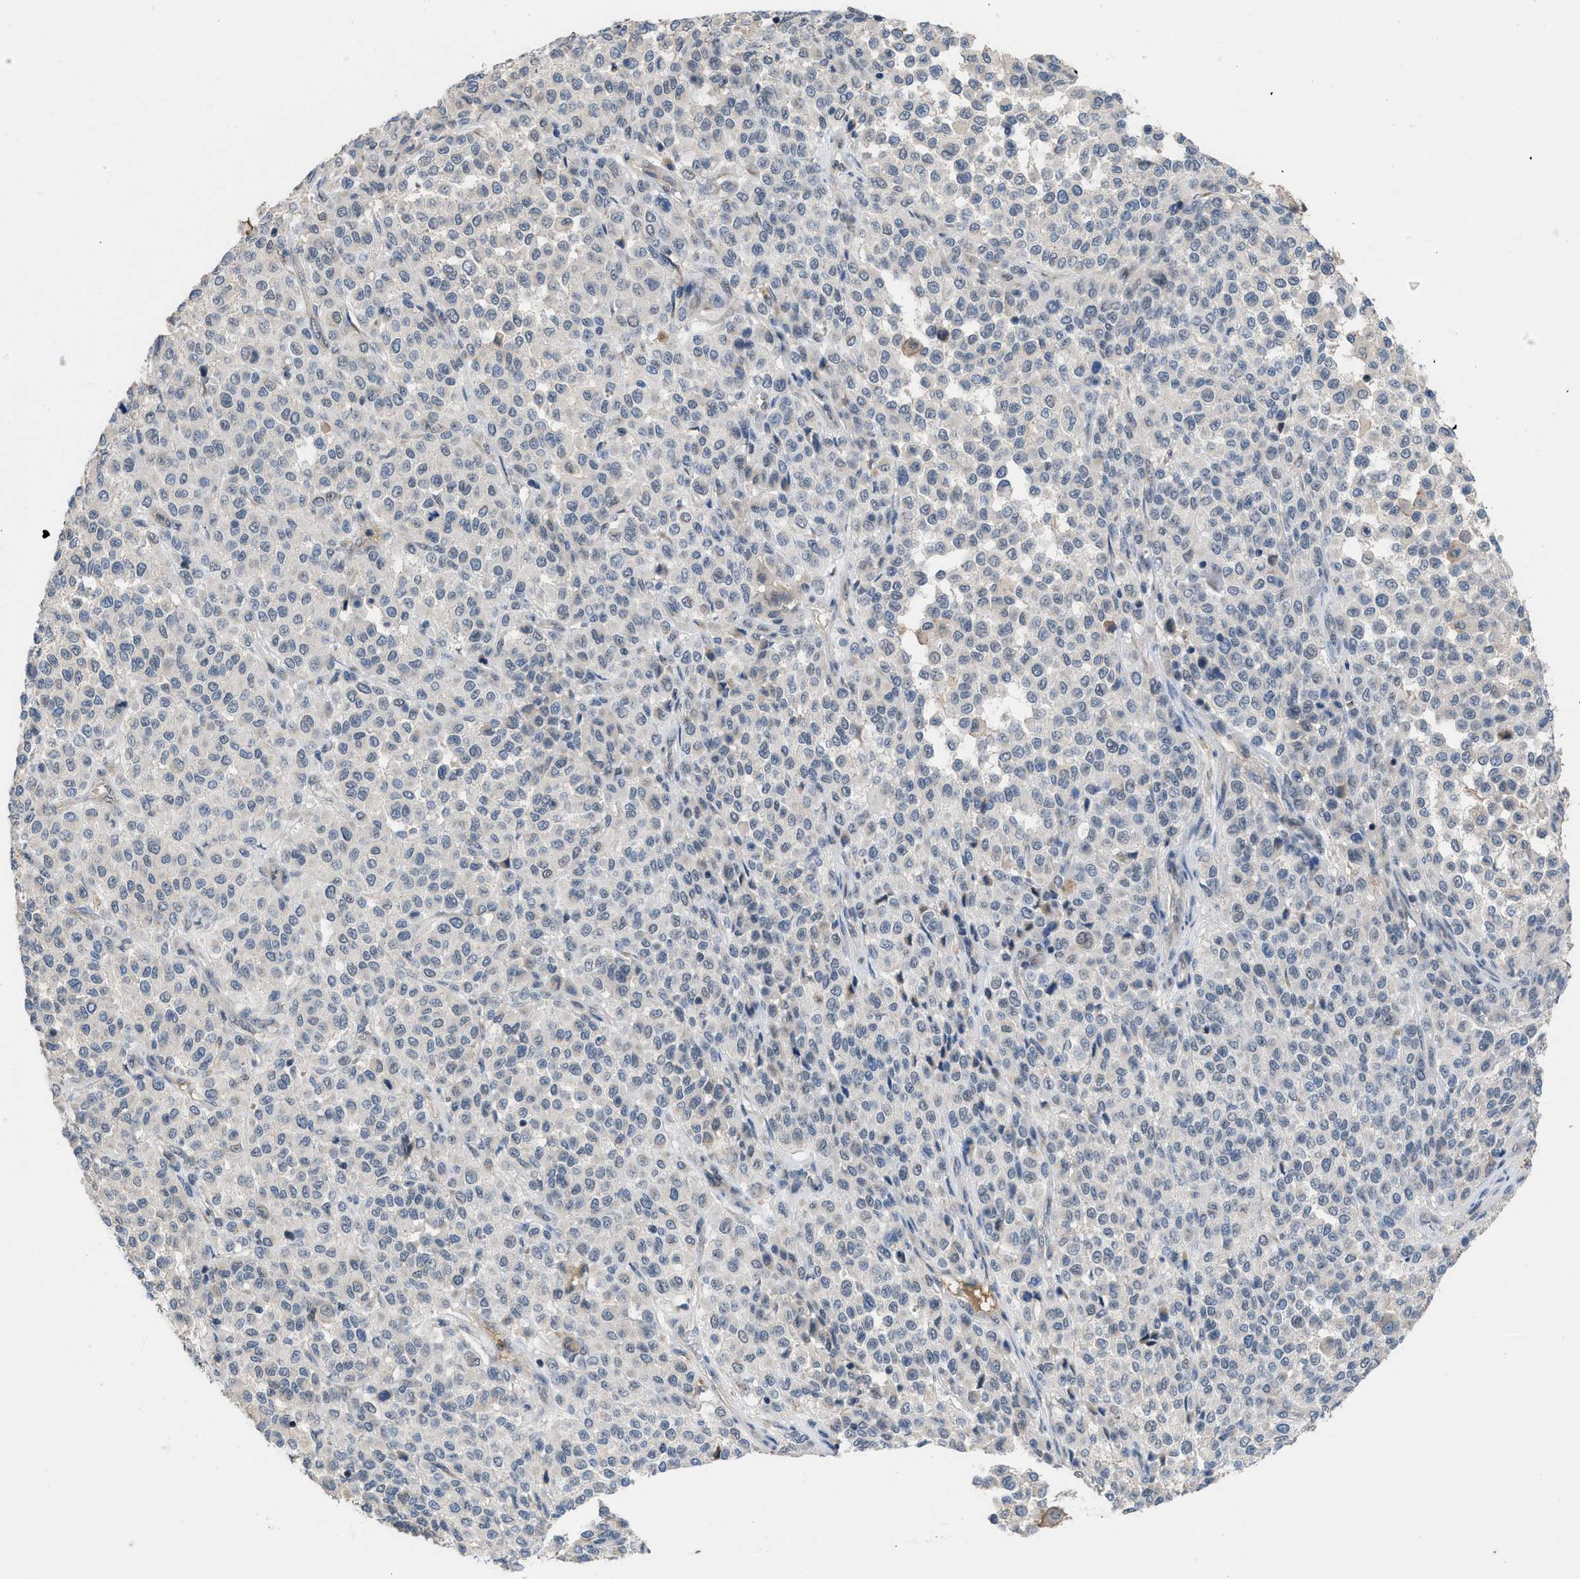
{"staining": {"intensity": "negative", "quantity": "none", "location": "none"}, "tissue": "melanoma", "cell_type": "Tumor cells", "image_type": "cancer", "snomed": [{"axis": "morphology", "description": "Malignant melanoma, Metastatic site"}, {"axis": "topography", "description": "Pancreas"}], "caption": "Tumor cells are negative for protein expression in human melanoma.", "gene": "TERF2IP", "patient": {"sex": "female", "age": 30}}